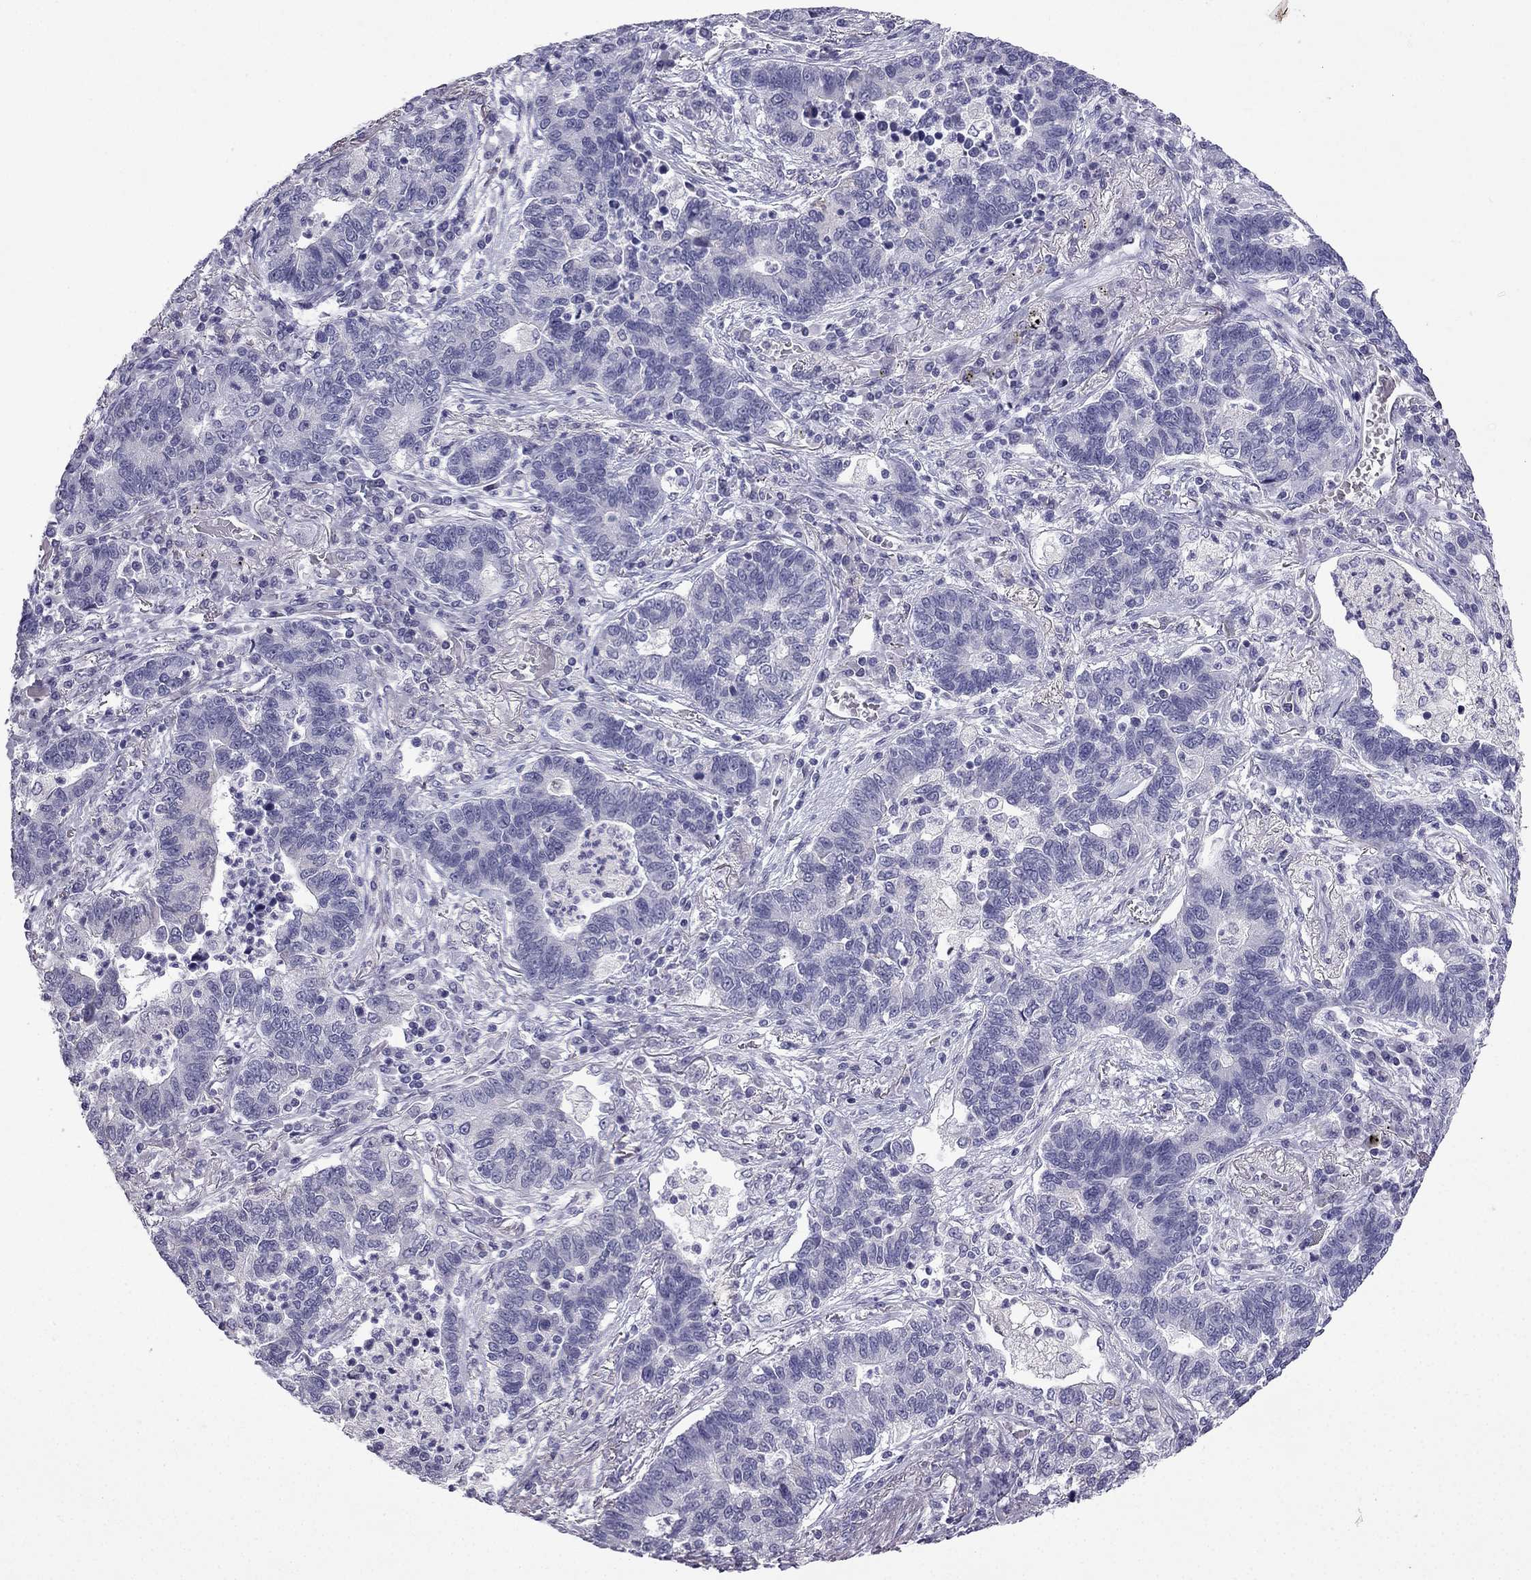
{"staining": {"intensity": "negative", "quantity": "none", "location": "none"}, "tissue": "lung cancer", "cell_type": "Tumor cells", "image_type": "cancer", "snomed": [{"axis": "morphology", "description": "Adenocarcinoma, NOS"}, {"axis": "topography", "description": "Lung"}], "caption": "Micrograph shows no significant protein expression in tumor cells of lung cancer (adenocarcinoma). (DAB (3,3'-diaminobenzidine) immunohistochemistry with hematoxylin counter stain).", "gene": "CFAP53", "patient": {"sex": "female", "age": 57}}